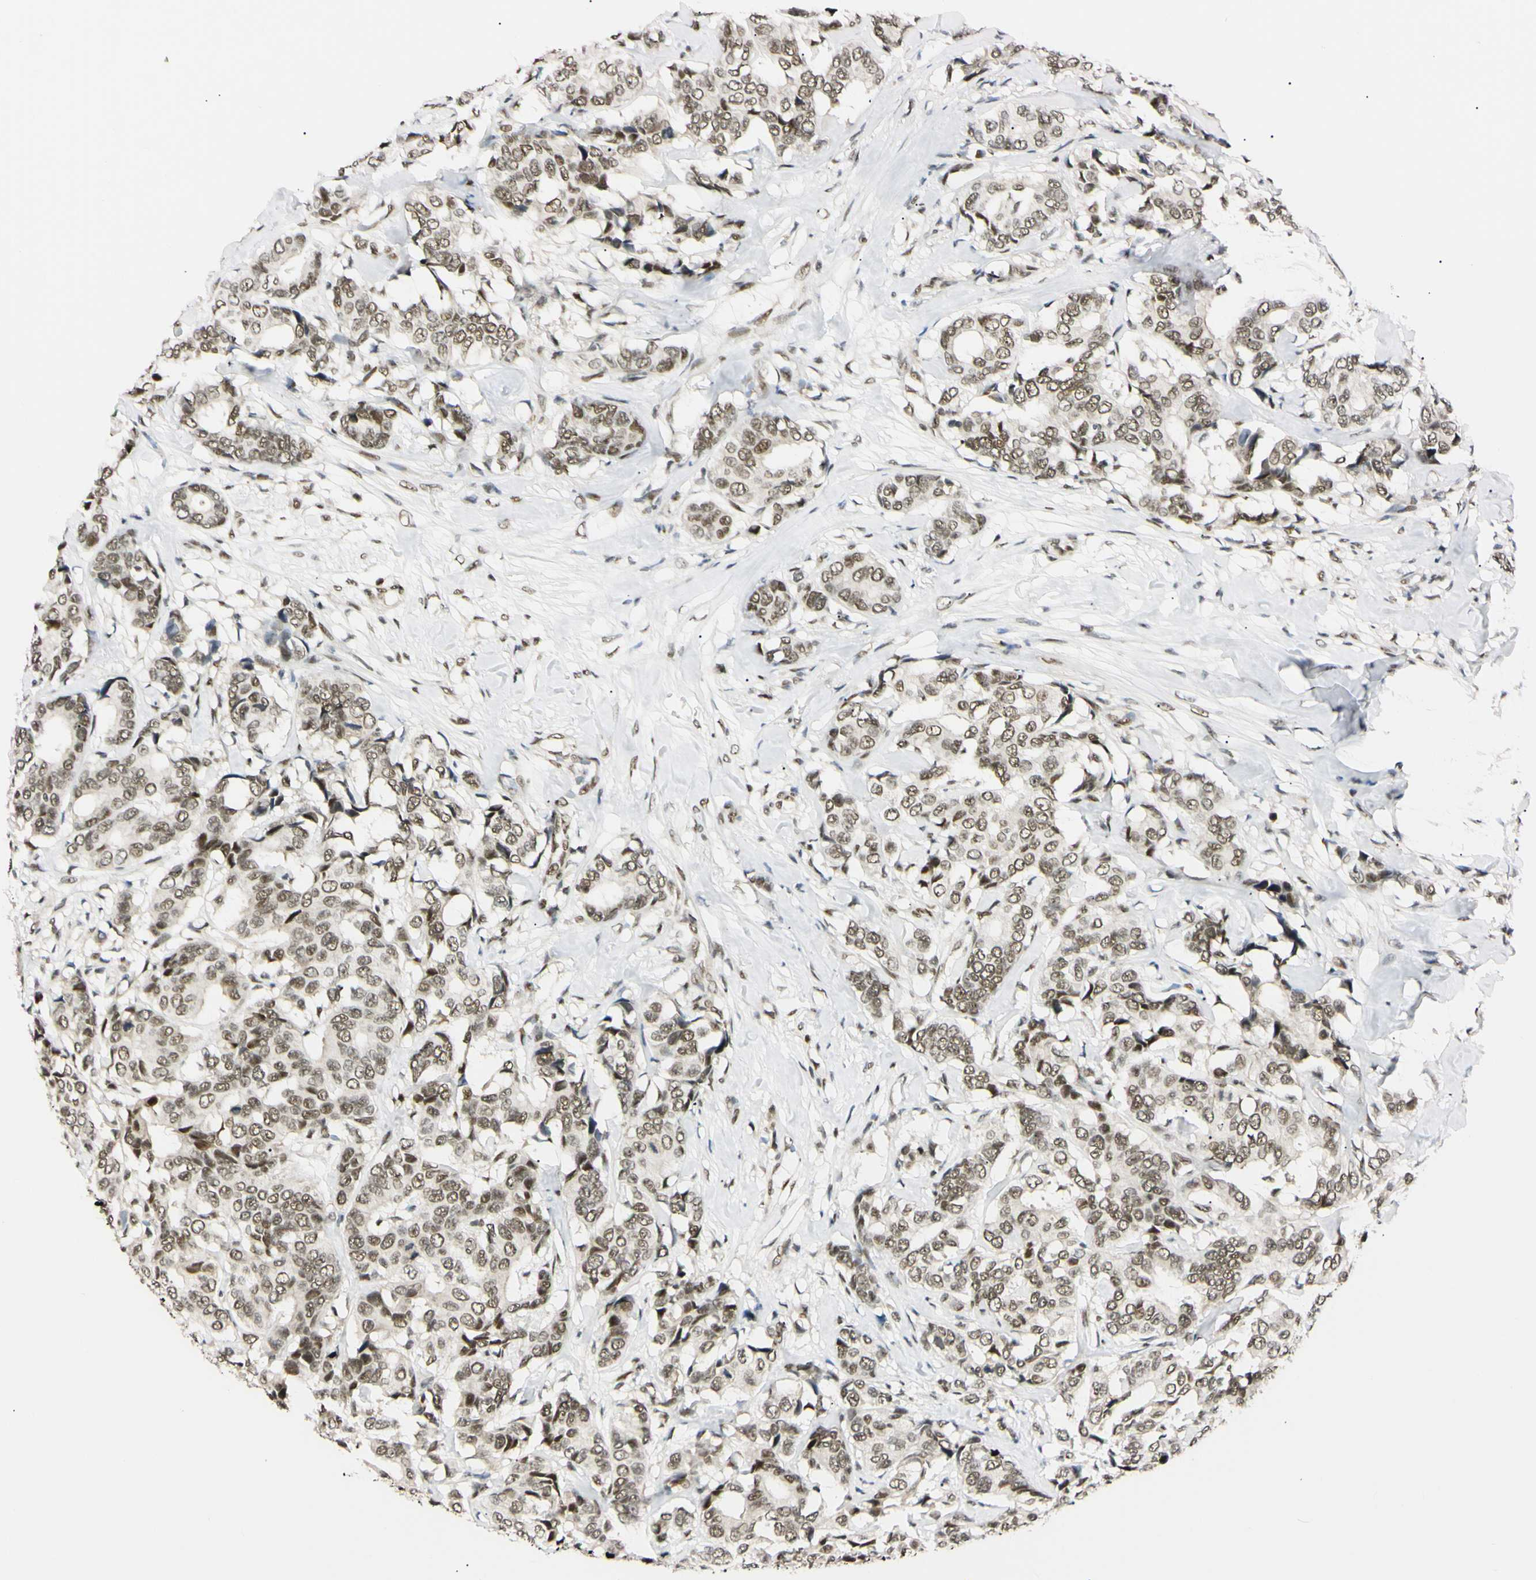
{"staining": {"intensity": "moderate", "quantity": ">75%", "location": "nuclear"}, "tissue": "breast cancer", "cell_type": "Tumor cells", "image_type": "cancer", "snomed": [{"axis": "morphology", "description": "Duct carcinoma"}, {"axis": "topography", "description": "Breast"}], "caption": "Breast invasive ductal carcinoma tissue exhibits moderate nuclear staining in about >75% of tumor cells The staining was performed using DAB (3,3'-diaminobenzidine), with brown indicating positive protein expression. Nuclei are stained blue with hematoxylin.", "gene": "ZNF134", "patient": {"sex": "female", "age": 87}}